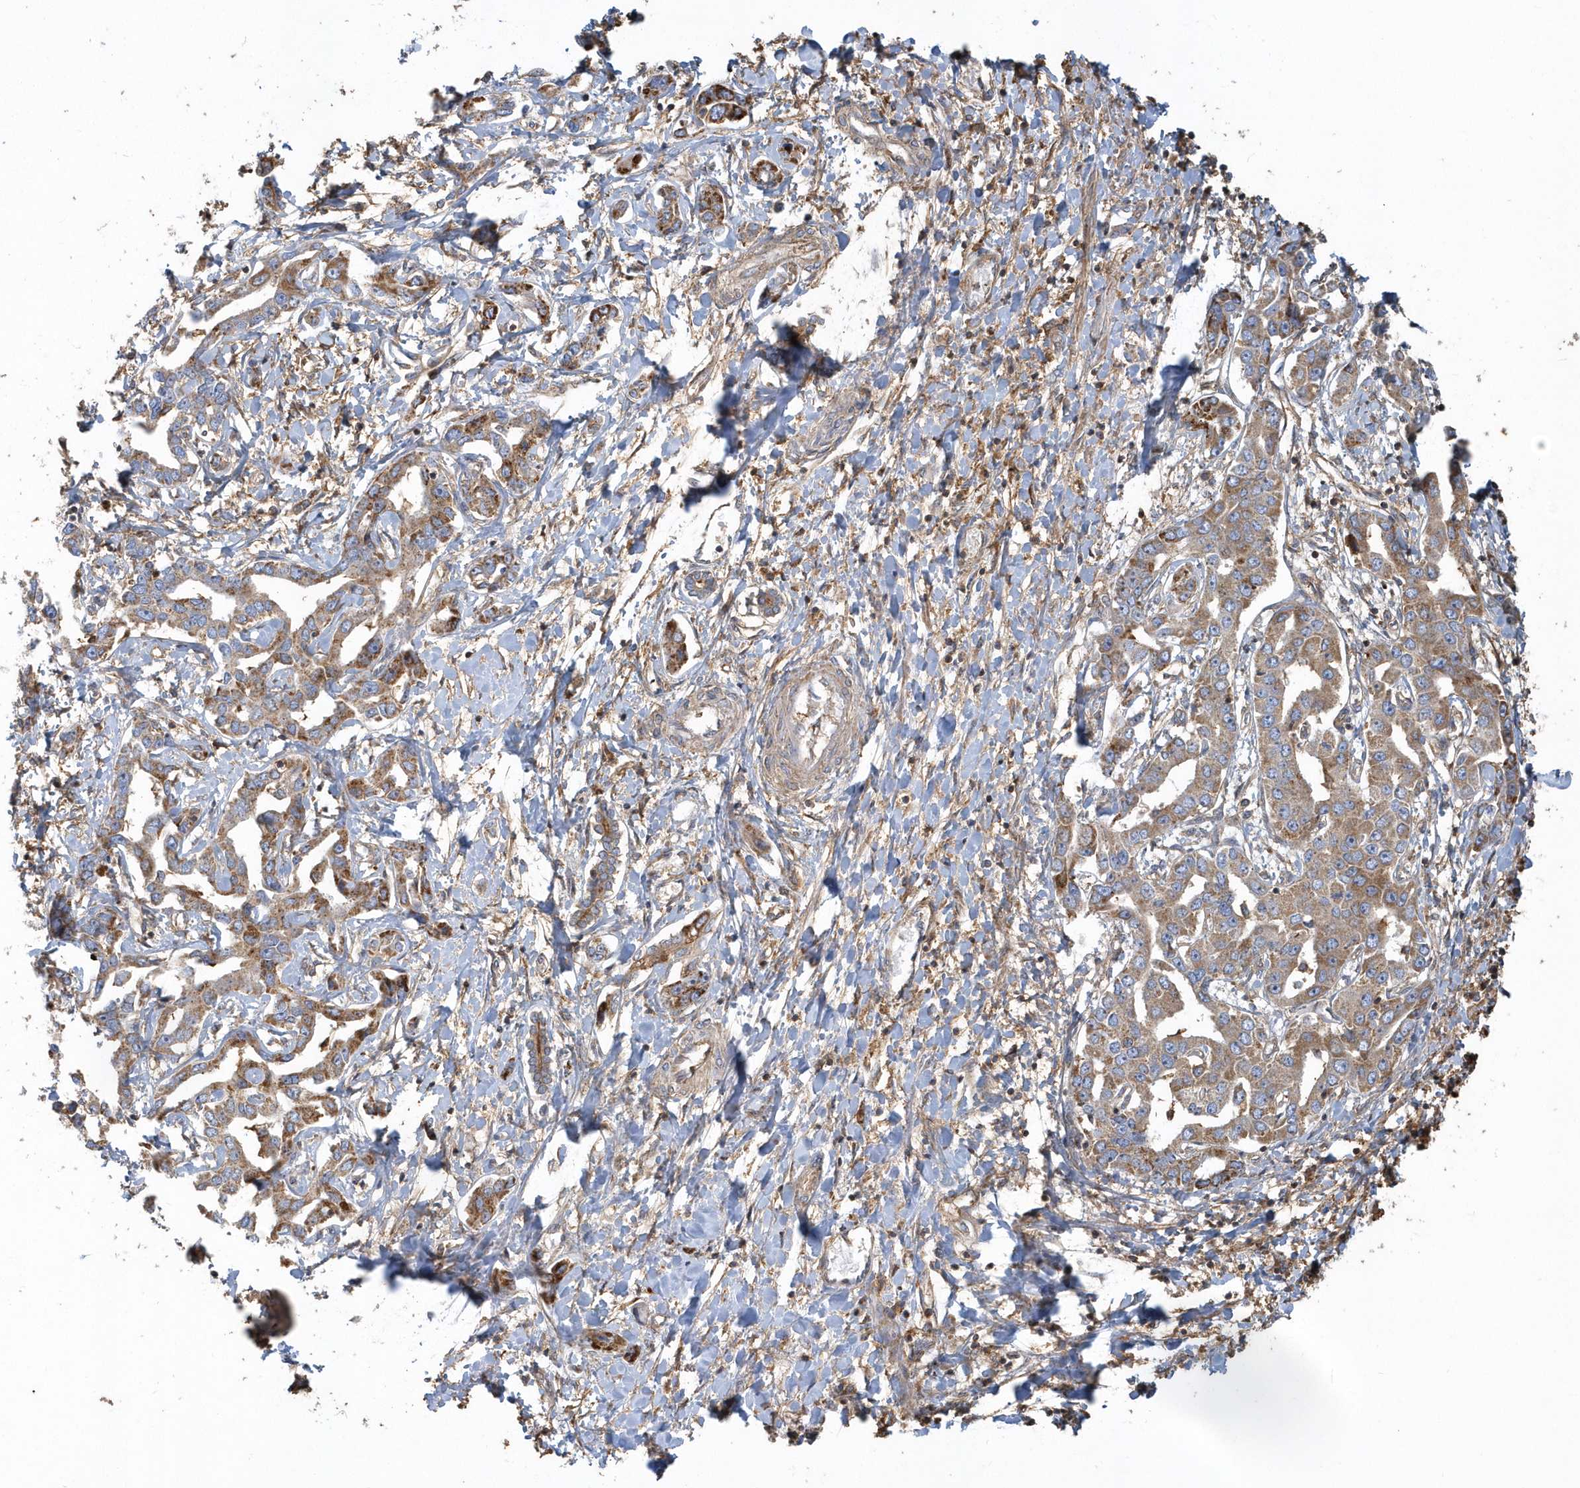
{"staining": {"intensity": "moderate", "quantity": ">75%", "location": "cytoplasmic/membranous"}, "tissue": "liver cancer", "cell_type": "Tumor cells", "image_type": "cancer", "snomed": [{"axis": "morphology", "description": "Cholangiocarcinoma"}, {"axis": "topography", "description": "Liver"}], "caption": "Liver cancer was stained to show a protein in brown. There is medium levels of moderate cytoplasmic/membranous staining in about >75% of tumor cells.", "gene": "TRAIP", "patient": {"sex": "male", "age": 59}}